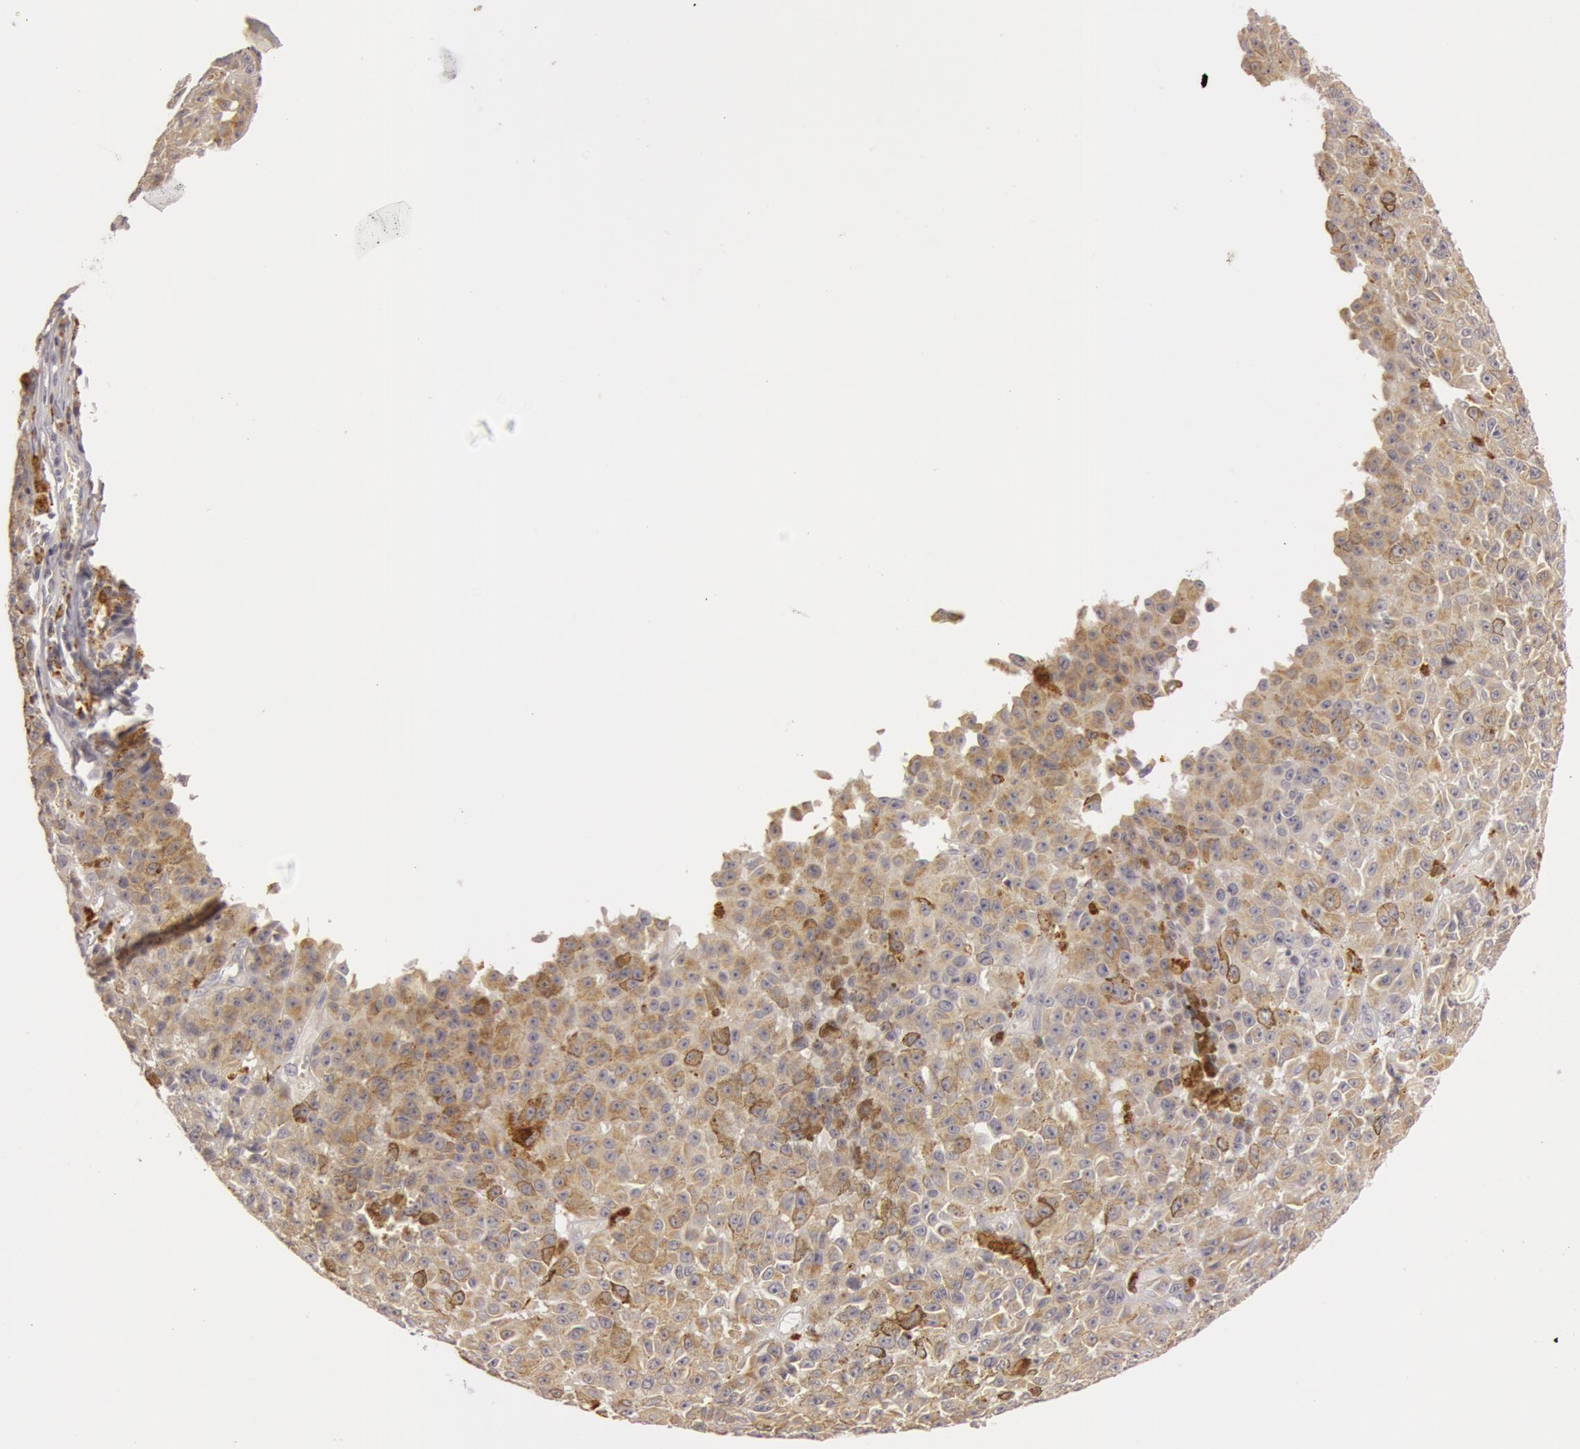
{"staining": {"intensity": "weak", "quantity": ">75%", "location": "cytoplasmic/membranous"}, "tissue": "melanoma", "cell_type": "Tumor cells", "image_type": "cancer", "snomed": [{"axis": "morphology", "description": "Malignant melanoma, NOS"}, {"axis": "topography", "description": "Skin"}], "caption": "A histopathology image of human malignant melanoma stained for a protein displays weak cytoplasmic/membranous brown staining in tumor cells. The staining is performed using DAB (3,3'-diaminobenzidine) brown chromogen to label protein expression. The nuclei are counter-stained blue using hematoxylin.", "gene": "C7", "patient": {"sex": "male", "age": 64}}